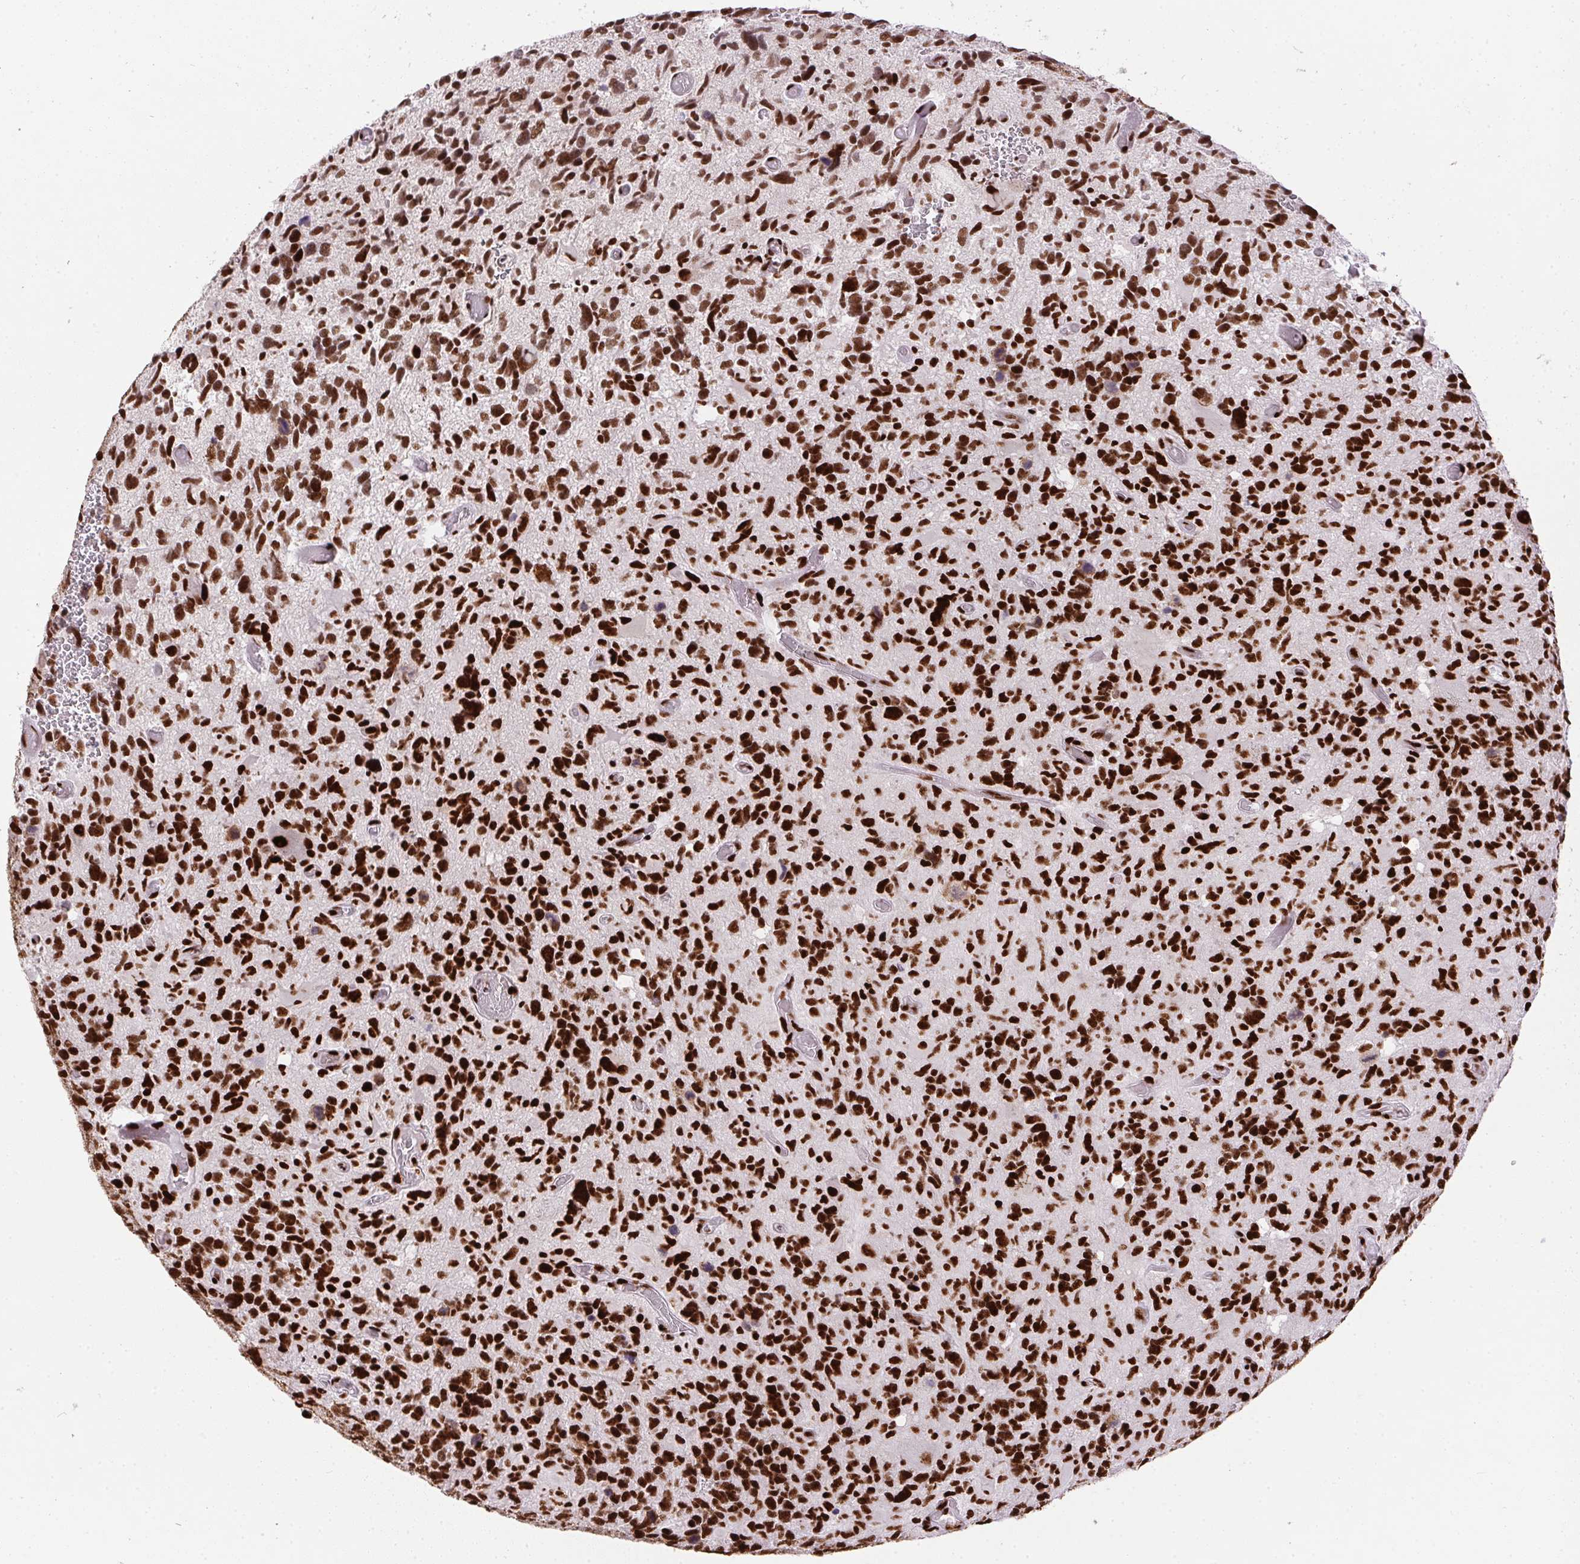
{"staining": {"intensity": "strong", "quantity": ">75%", "location": "nuclear"}, "tissue": "glioma", "cell_type": "Tumor cells", "image_type": "cancer", "snomed": [{"axis": "morphology", "description": "Glioma, malignant, High grade"}, {"axis": "topography", "description": "Brain"}], "caption": "Glioma was stained to show a protein in brown. There is high levels of strong nuclear positivity in about >75% of tumor cells. The staining was performed using DAB (3,3'-diaminobenzidine) to visualize the protein expression in brown, while the nuclei were stained in blue with hematoxylin (Magnification: 20x).", "gene": "PAGE3", "patient": {"sex": "male", "age": 49}}